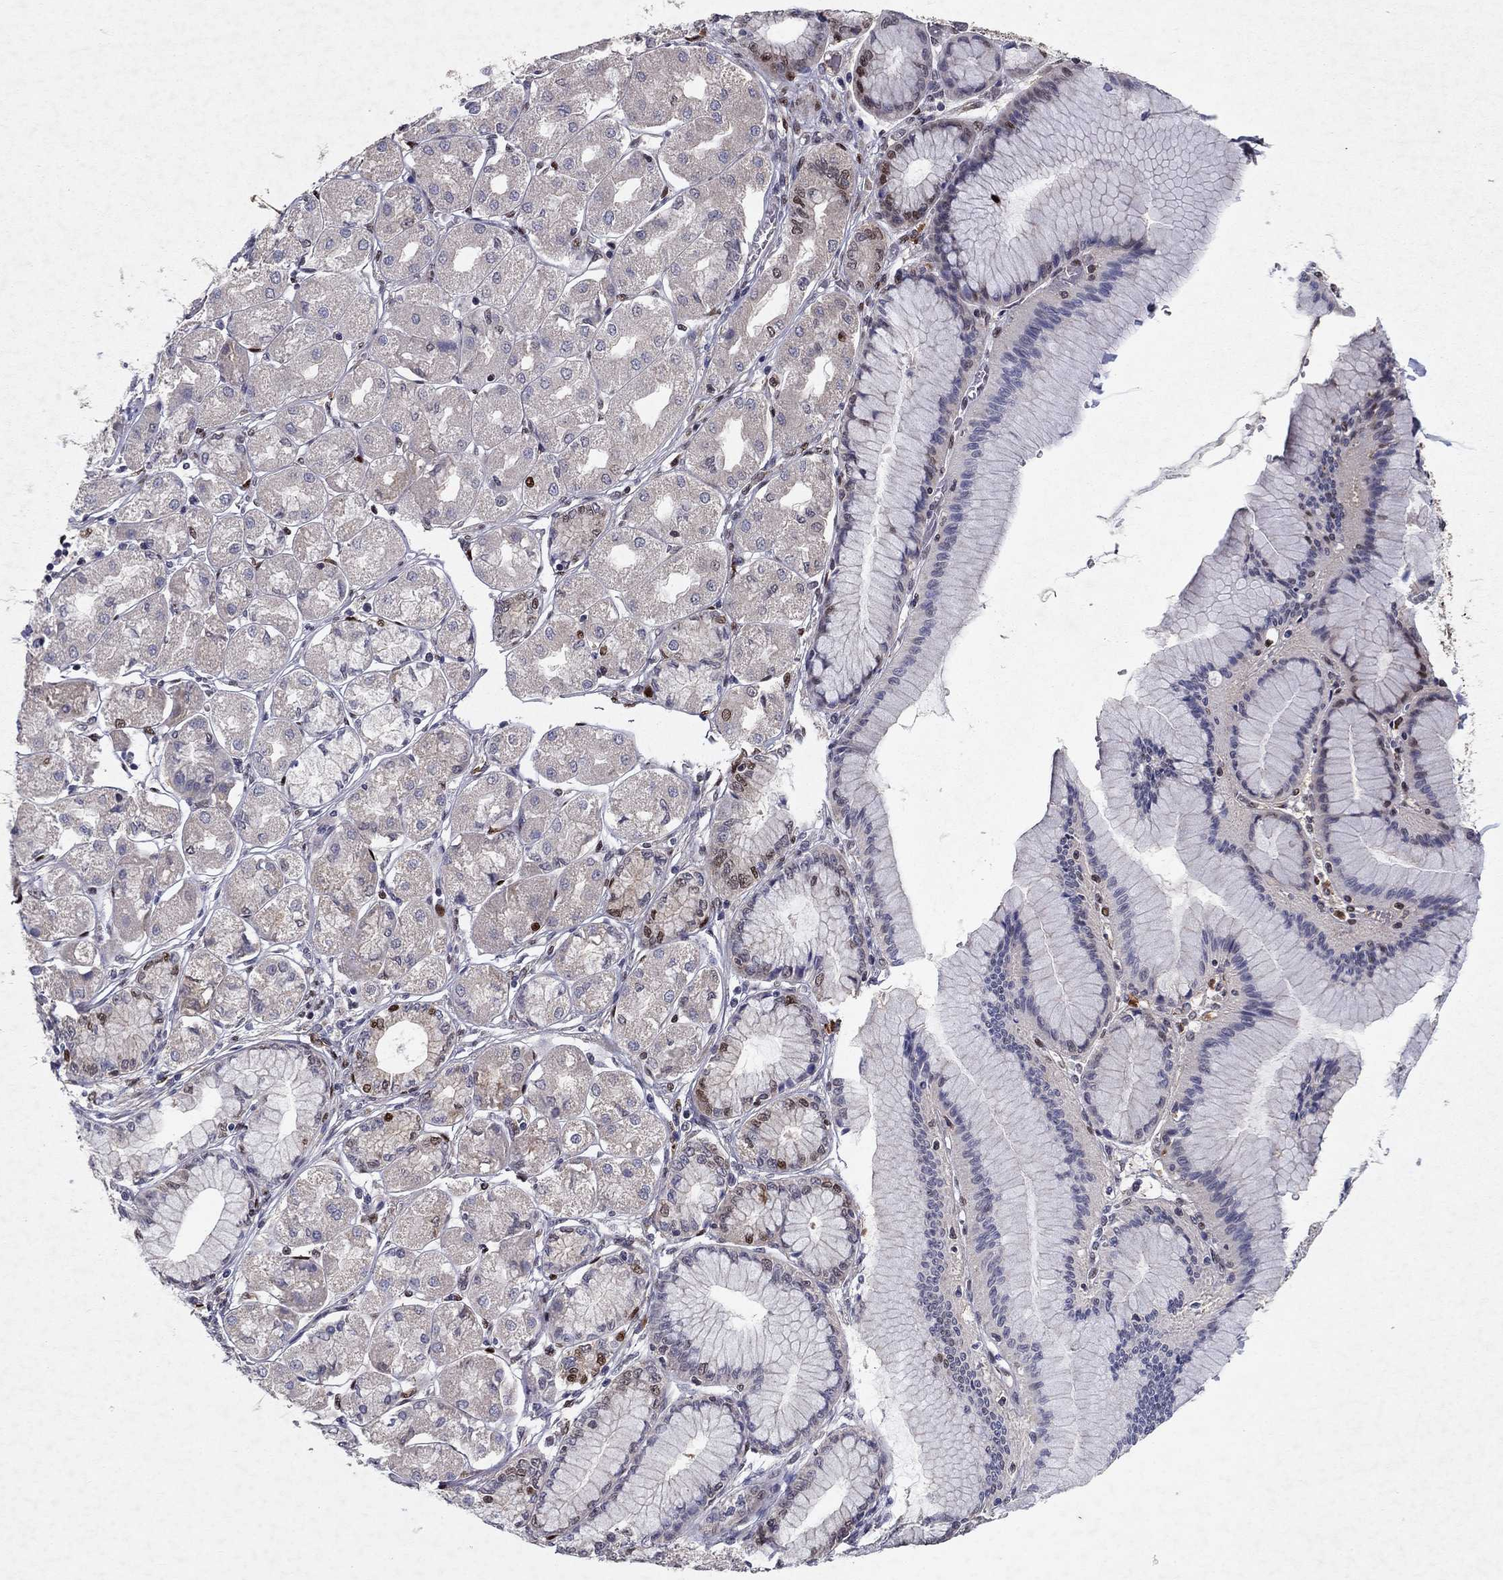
{"staining": {"intensity": "strong", "quantity": ">75%", "location": "nuclear"}, "tissue": "stomach cancer", "cell_type": "Tumor cells", "image_type": "cancer", "snomed": [{"axis": "morphology", "description": "Normal tissue, NOS"}, {"axis": "morphology", "description": "Adenocarcinoma, NOS"}, {"axis": "morphology", "description": "Adenocarcinoma, High grade"}, {"axis": "topography", "description": "Stomach, upper"}, {"axis": "topography", "description": "Stomach"}], "caption": "This is a micrograph of IHC staining of stomach cancer (adenocarcinoma), which shows strong positivity in the nuclear of tumor cells.", "gene": "CRTC1", "patient": {"sex": "female", "age": 65}}